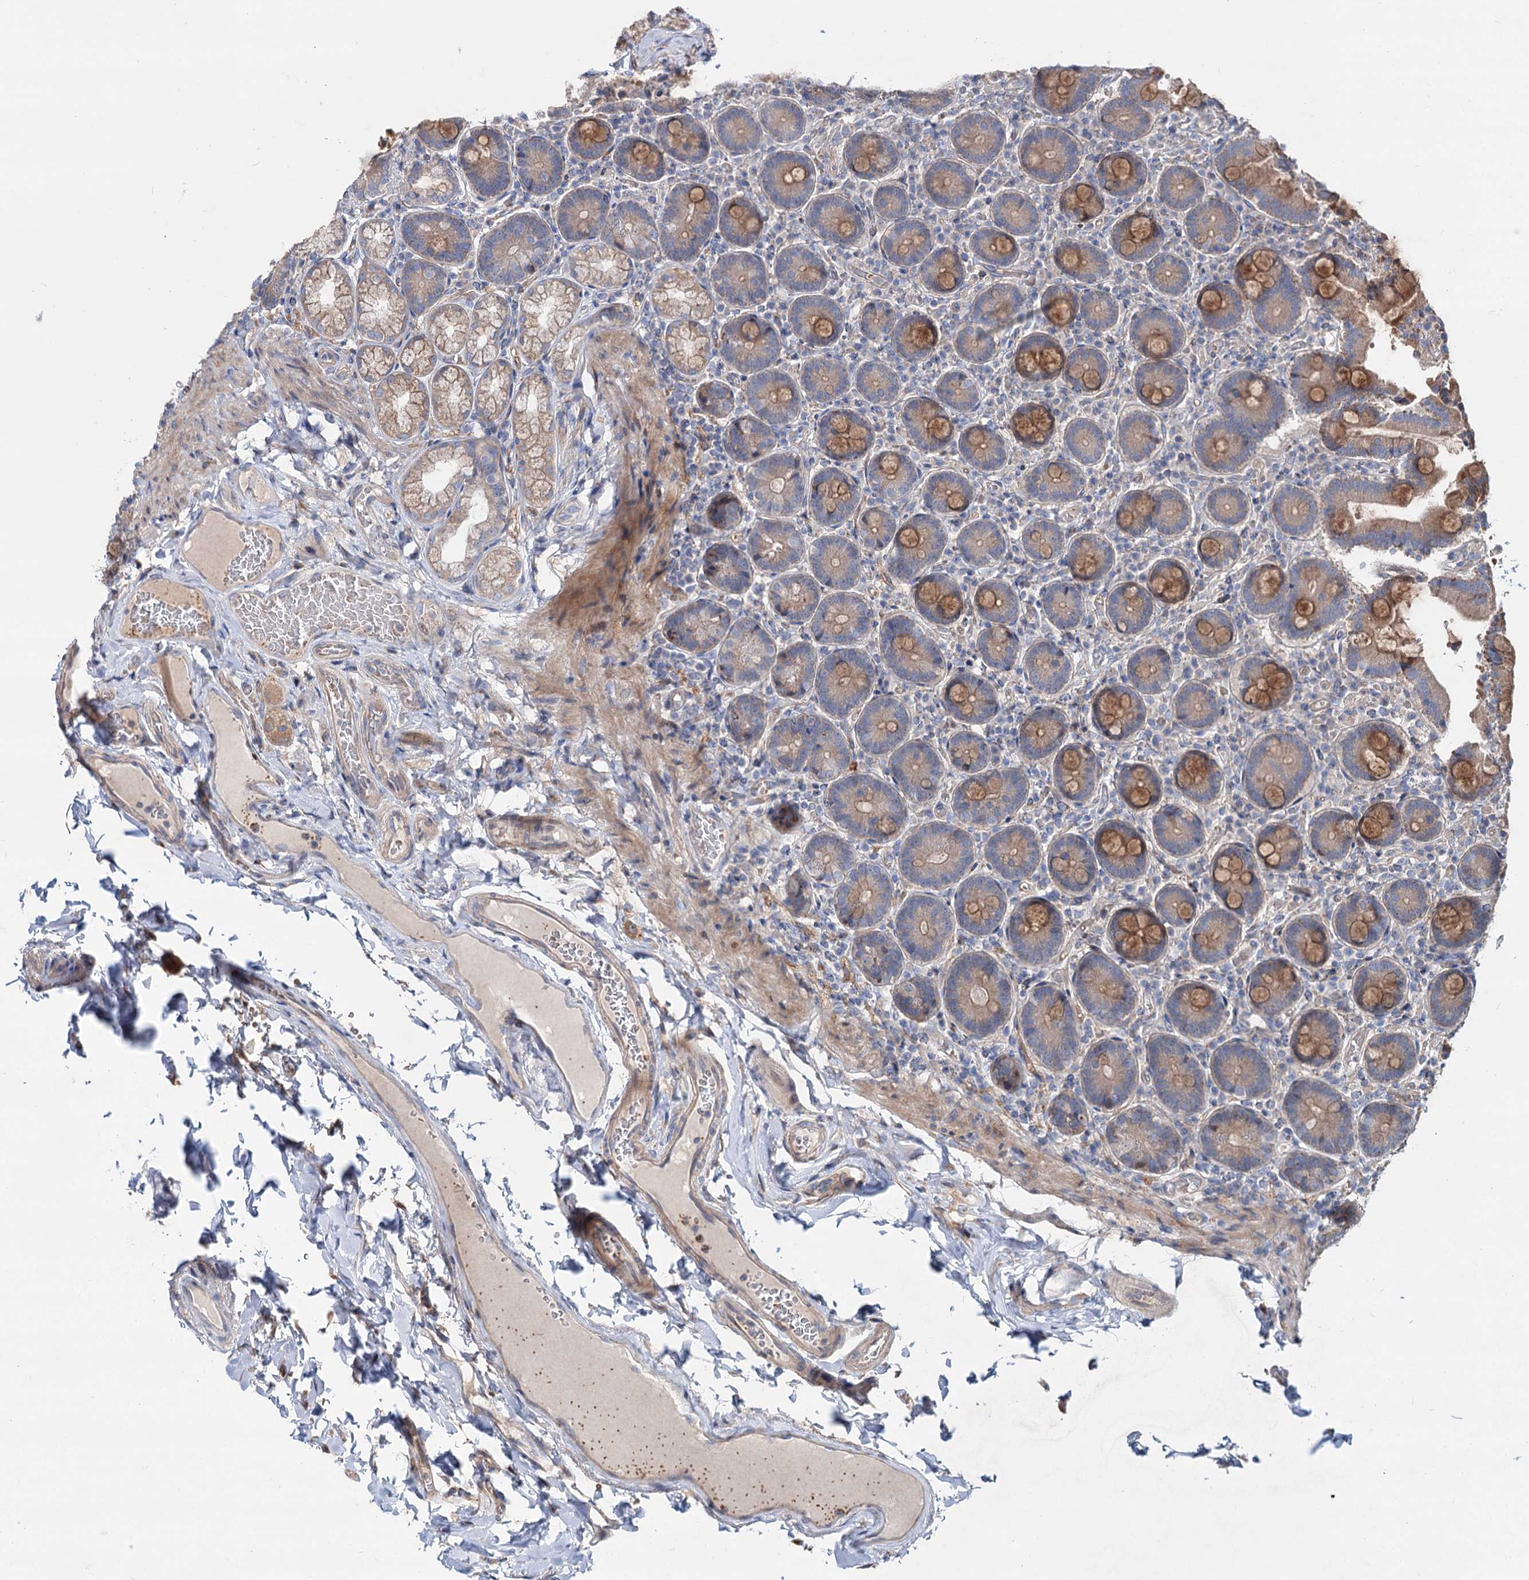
{"staining": {"intensity": "moderate", "quantity": "25%-75%", "location": "cytoplasmic/membranous"}, "tissue": "duodenum", "cell_type": "Glandular cells", "image_type": "normal", "snomed": [{"axis": "morphology", "description": "Normal tissue, NOS"}, {"axis": "topography", "description": "Duodenum"}], "caption": "DAB (3,3'-diaminobenzidine) immunohistochemical staining of benign duodenum displays moderate cytoplasmic/membranous protein expression in approximately 25%-75% of glandular cells. (DAB (3,3'-diaminobenzidine) = brown stain, brightfield microscopy at high magnification).", "gene": "PTDSS2", "patient": {"sex": "female", "age": 62}}